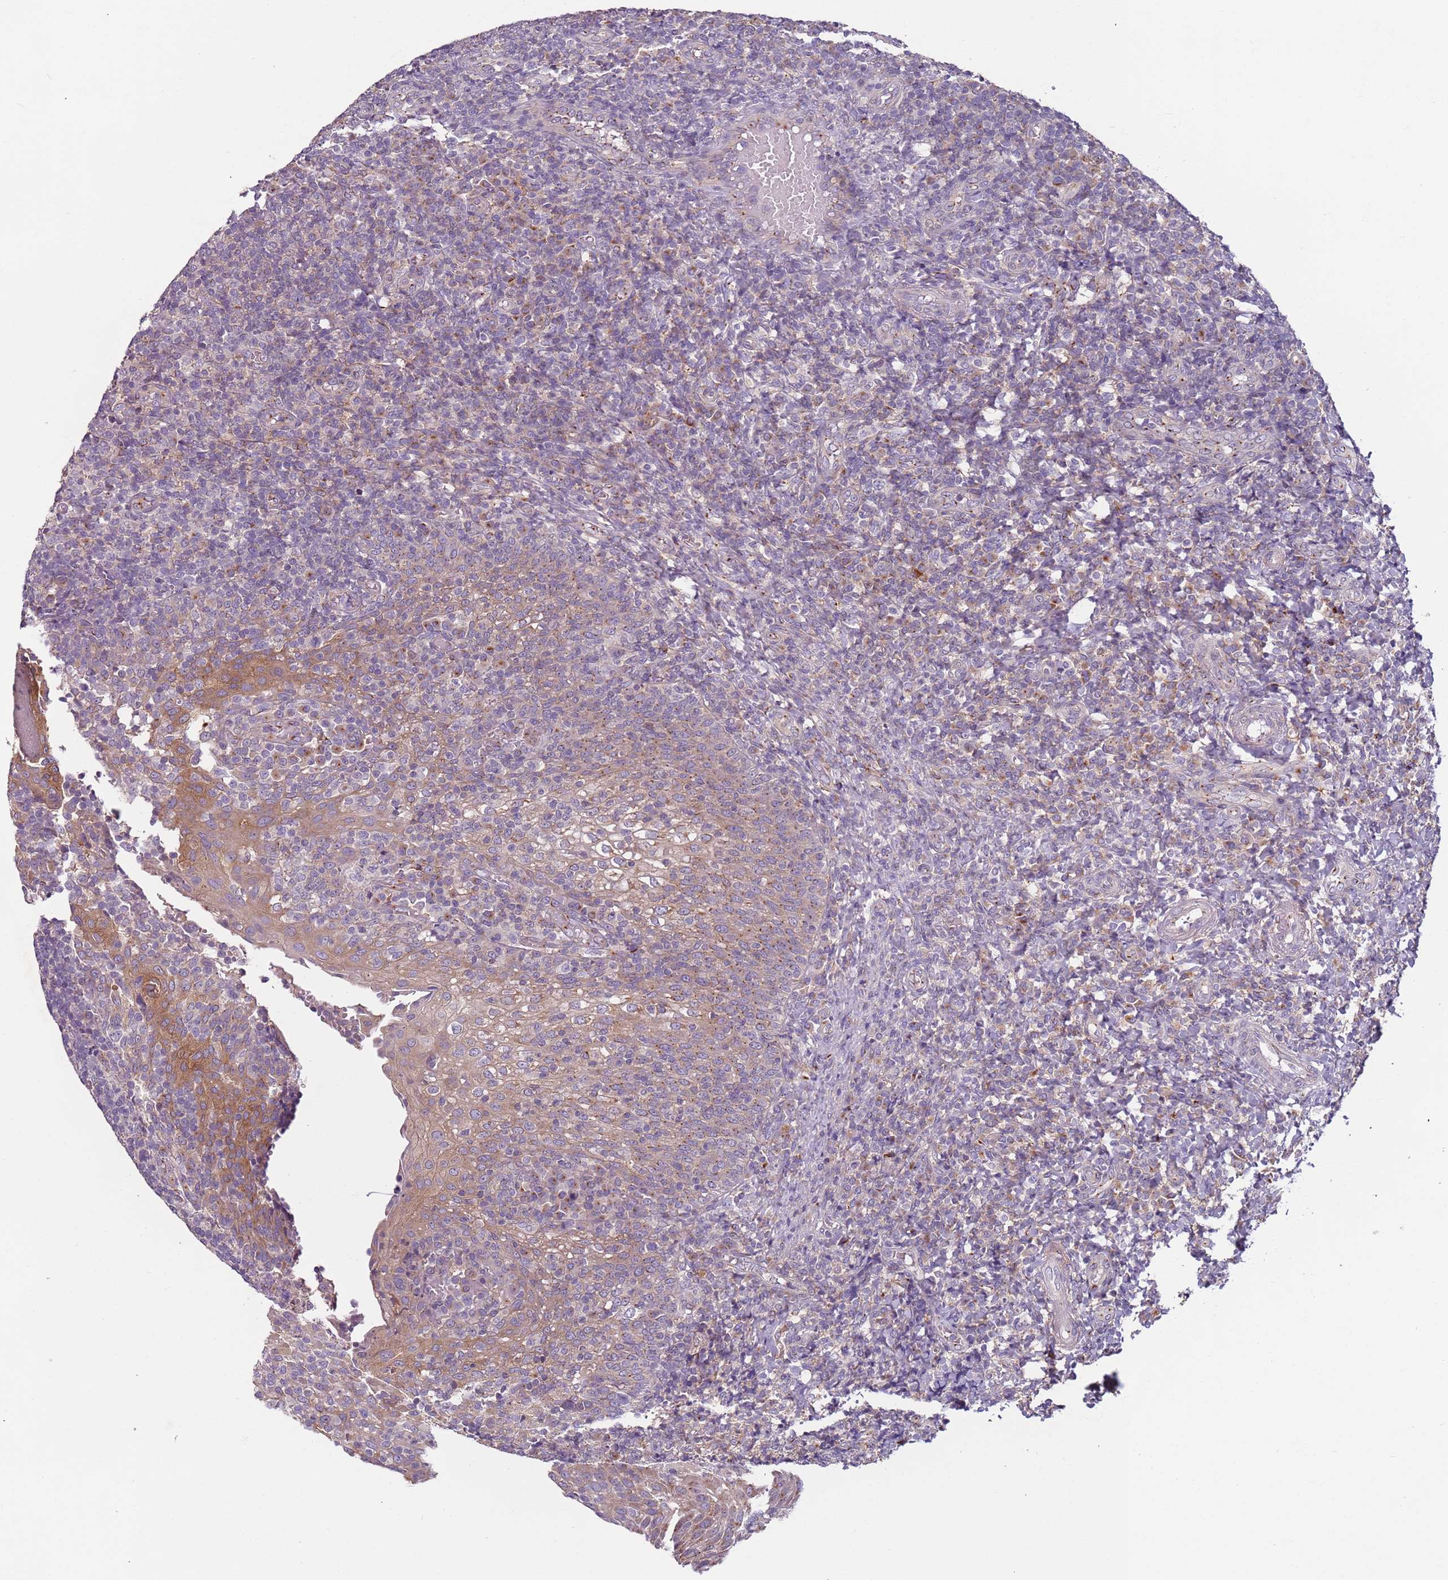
{"staining": {"intensity": "moderate", "quantity": "<25%", "location": "cytoplasmic/membranous"}, "tissue": "tonsil", "cell_type": "Germinal center cells", "image_type": "normal", "snomed": [{"axis": "morphology", "description": "Normal tissue, NOS"}, {"axis": "topography", "description": "Tonsil"}], "caption": "Protein expression analysis of normal human tonsil reveals moderate cytoplasmic/membranous positivity in approximately <25% of germinal center cells. The protein is stained brown, and the nuclei are stained in blue (DAB (3,3'-diaminobenzidine) IHC with brightfield microscopy, high magnification).", "gene": "AKTIP", "patient": {"sex": "female", "age": 19}}